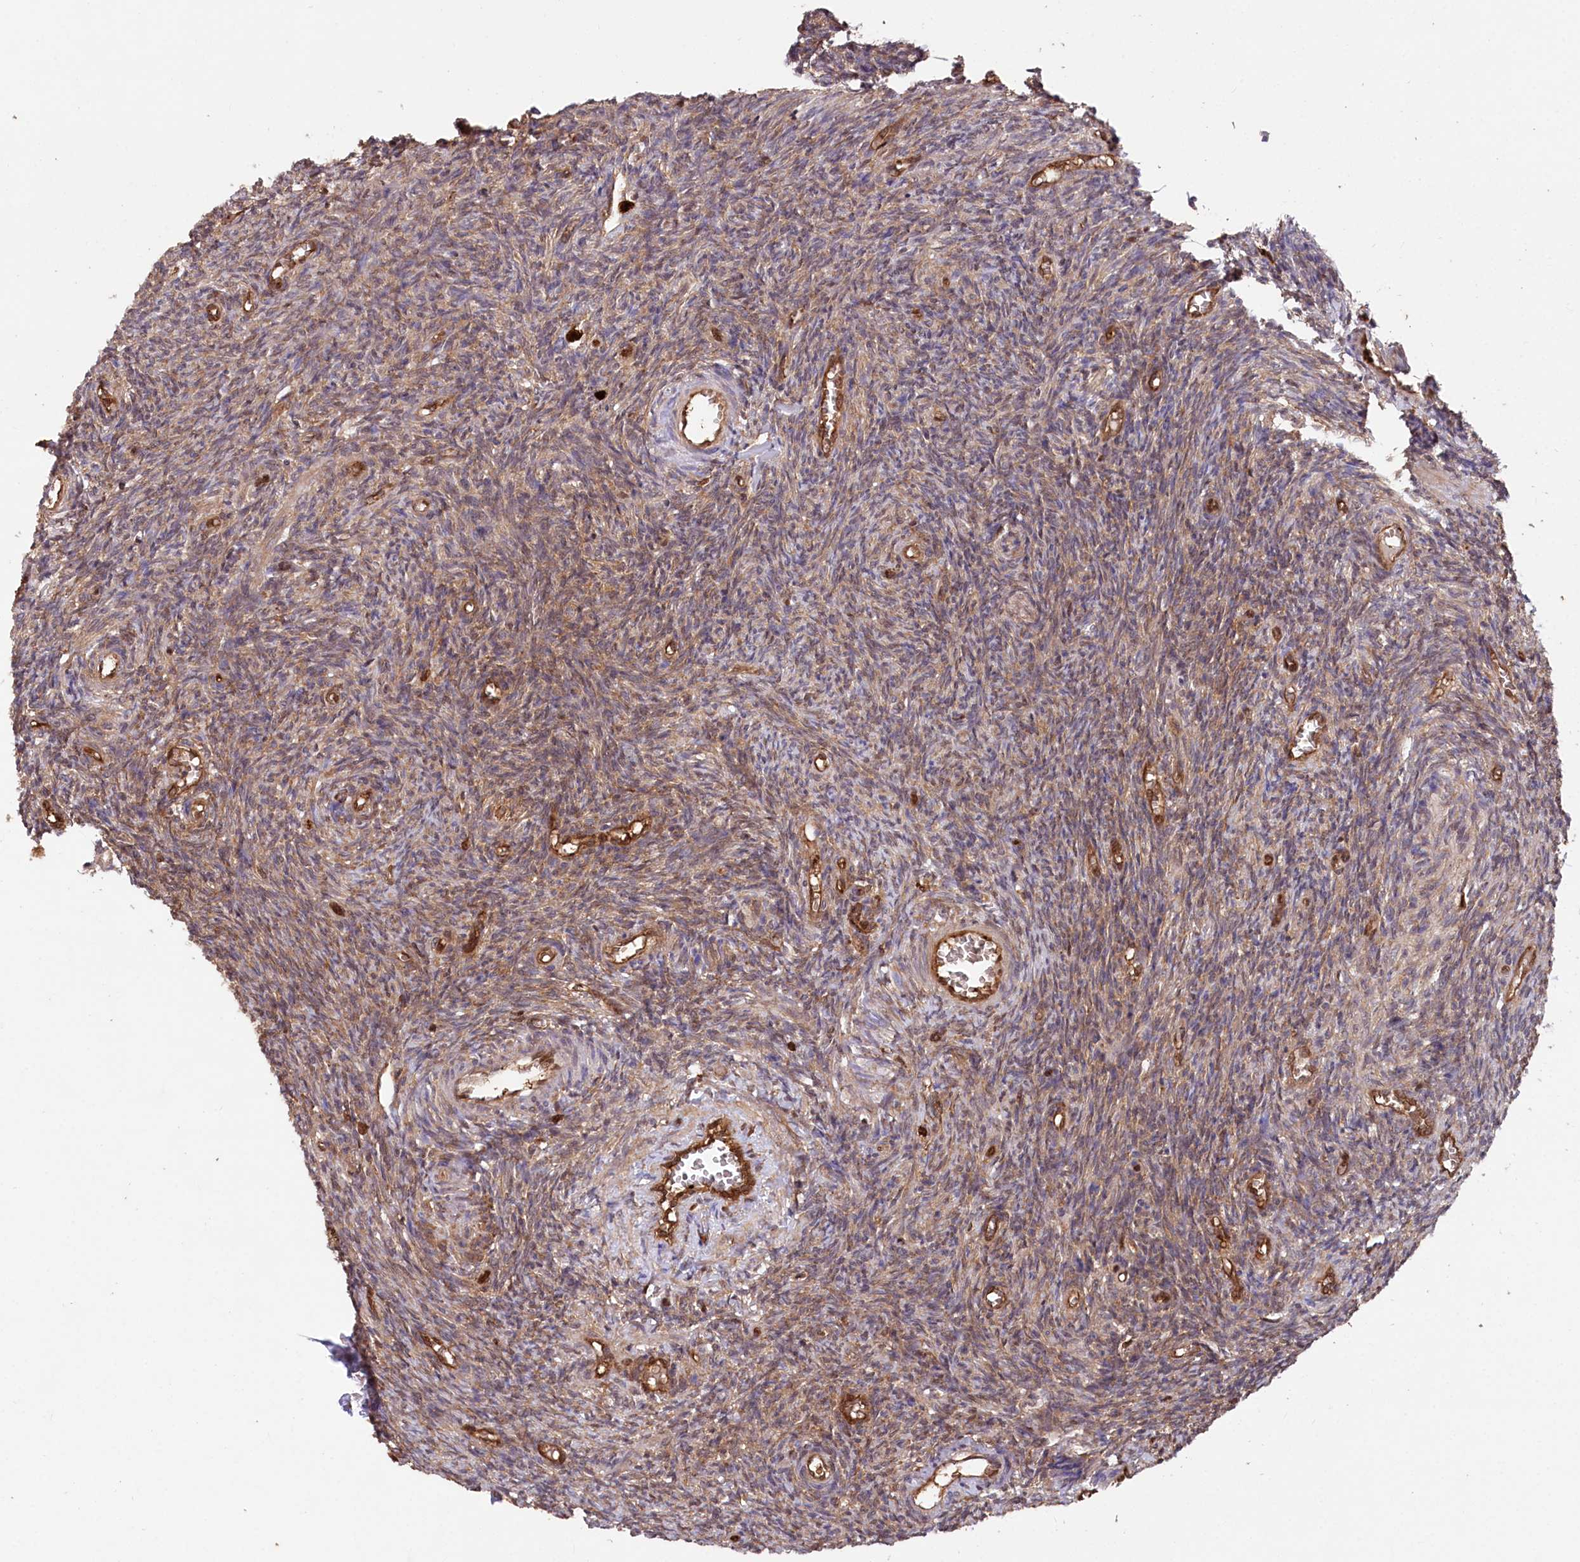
{"staining": {"intensity": "moderate", "quantity": "25%-75%", "location": "cytoplasmic/membranous"}, "tissue": "ovary", "cell_type": "Ovarian stroma cells", "image_type": "normal", "snomed": [{"axis": "morphology", "description": "Normal tissue, NOS"}, {"axis": "topography", "description": "Ovary"}], "caption": "Immunohistochemistry of unremarkable human ovary demonstrates medium levels of moderate cytoplasmic/membranous expression in about 25%-75% of ovarian stroma cells.", "gene": "LSG1", "patient": {"sex": "female", "age": 27}}